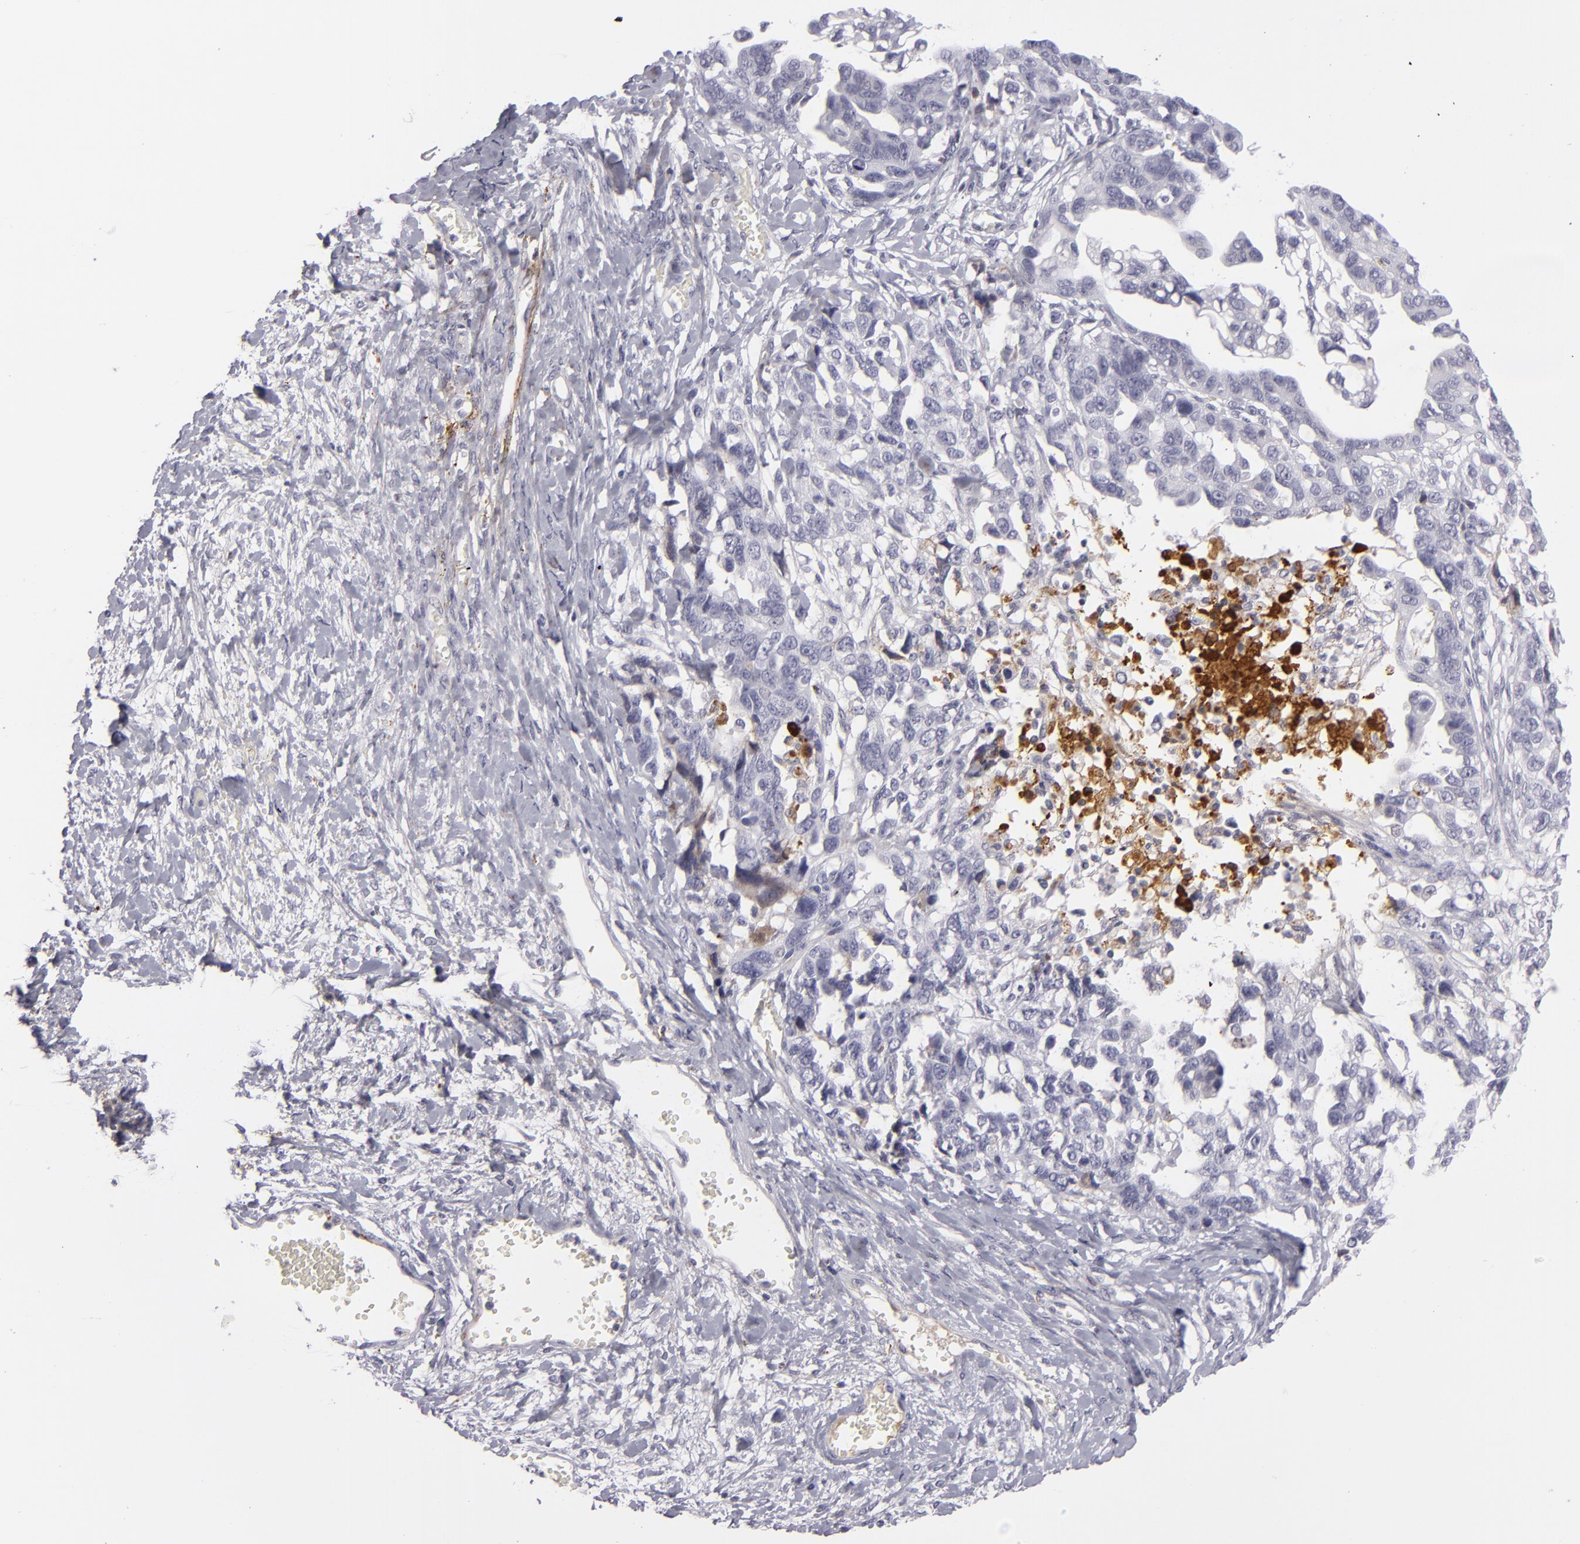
{"staining": {"intensity": "negative", "quantity": "none", "location": "none"}, "tissue": "ovarian cancer", "cell_type": "Tumor cells", "image_type": "cancer", "snomed": [{"axis": "morphology", "description": "Cystadenocarcinoma, serous, NOS"}, {"axis": "topography", "description": "Ovary"}], "caption": "DAB (3,3'-diaminobenzidine) immunohistochemical staining of human ovarian cancer exhibits no significant staining in tumor cells.", "gene": "C9", "patient": {"sex": "female", "age": 69}}